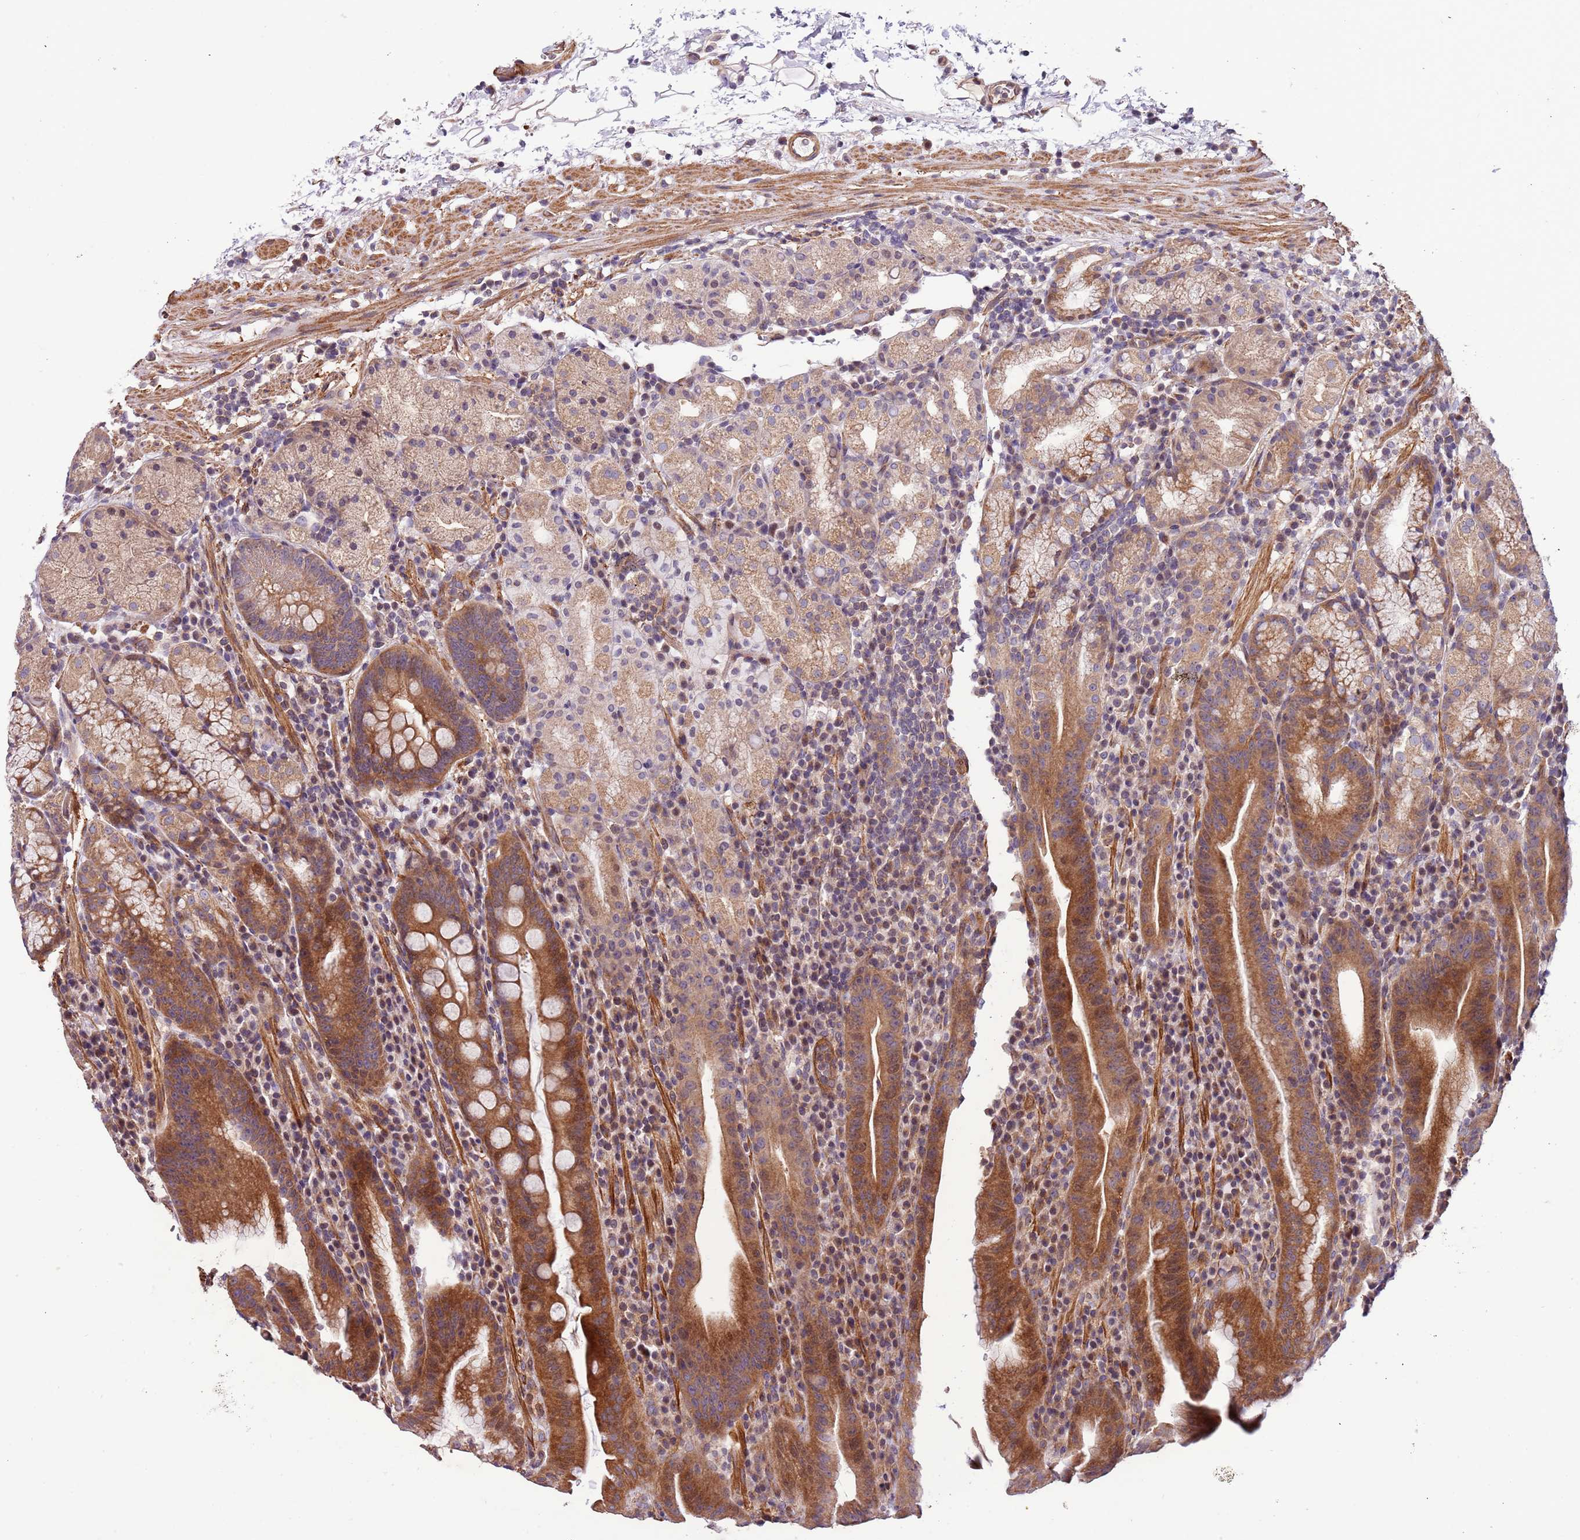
{"staining": {"intensity": "strong", "quantity": "25%-75%", "location": "cytoplasmic/membranous"}, "tissue": "stomach", "cell_type": "Glandular cells", "image_type": "normal", "snomed": [{"axis": "morphology", "description": "Normal tissue, NOS"}, {"axis": "morphology", "description": "Inflammation, NOS"}, {"axis": "topography", "description": "Stomach"}], "caption": "Strong cytoplasmic/membranous positivity is identified in about 25%-75% of glandular cells in normal stomach.", "gene": "LAMB4", "patient": {"sex": "male", "age": 79}}